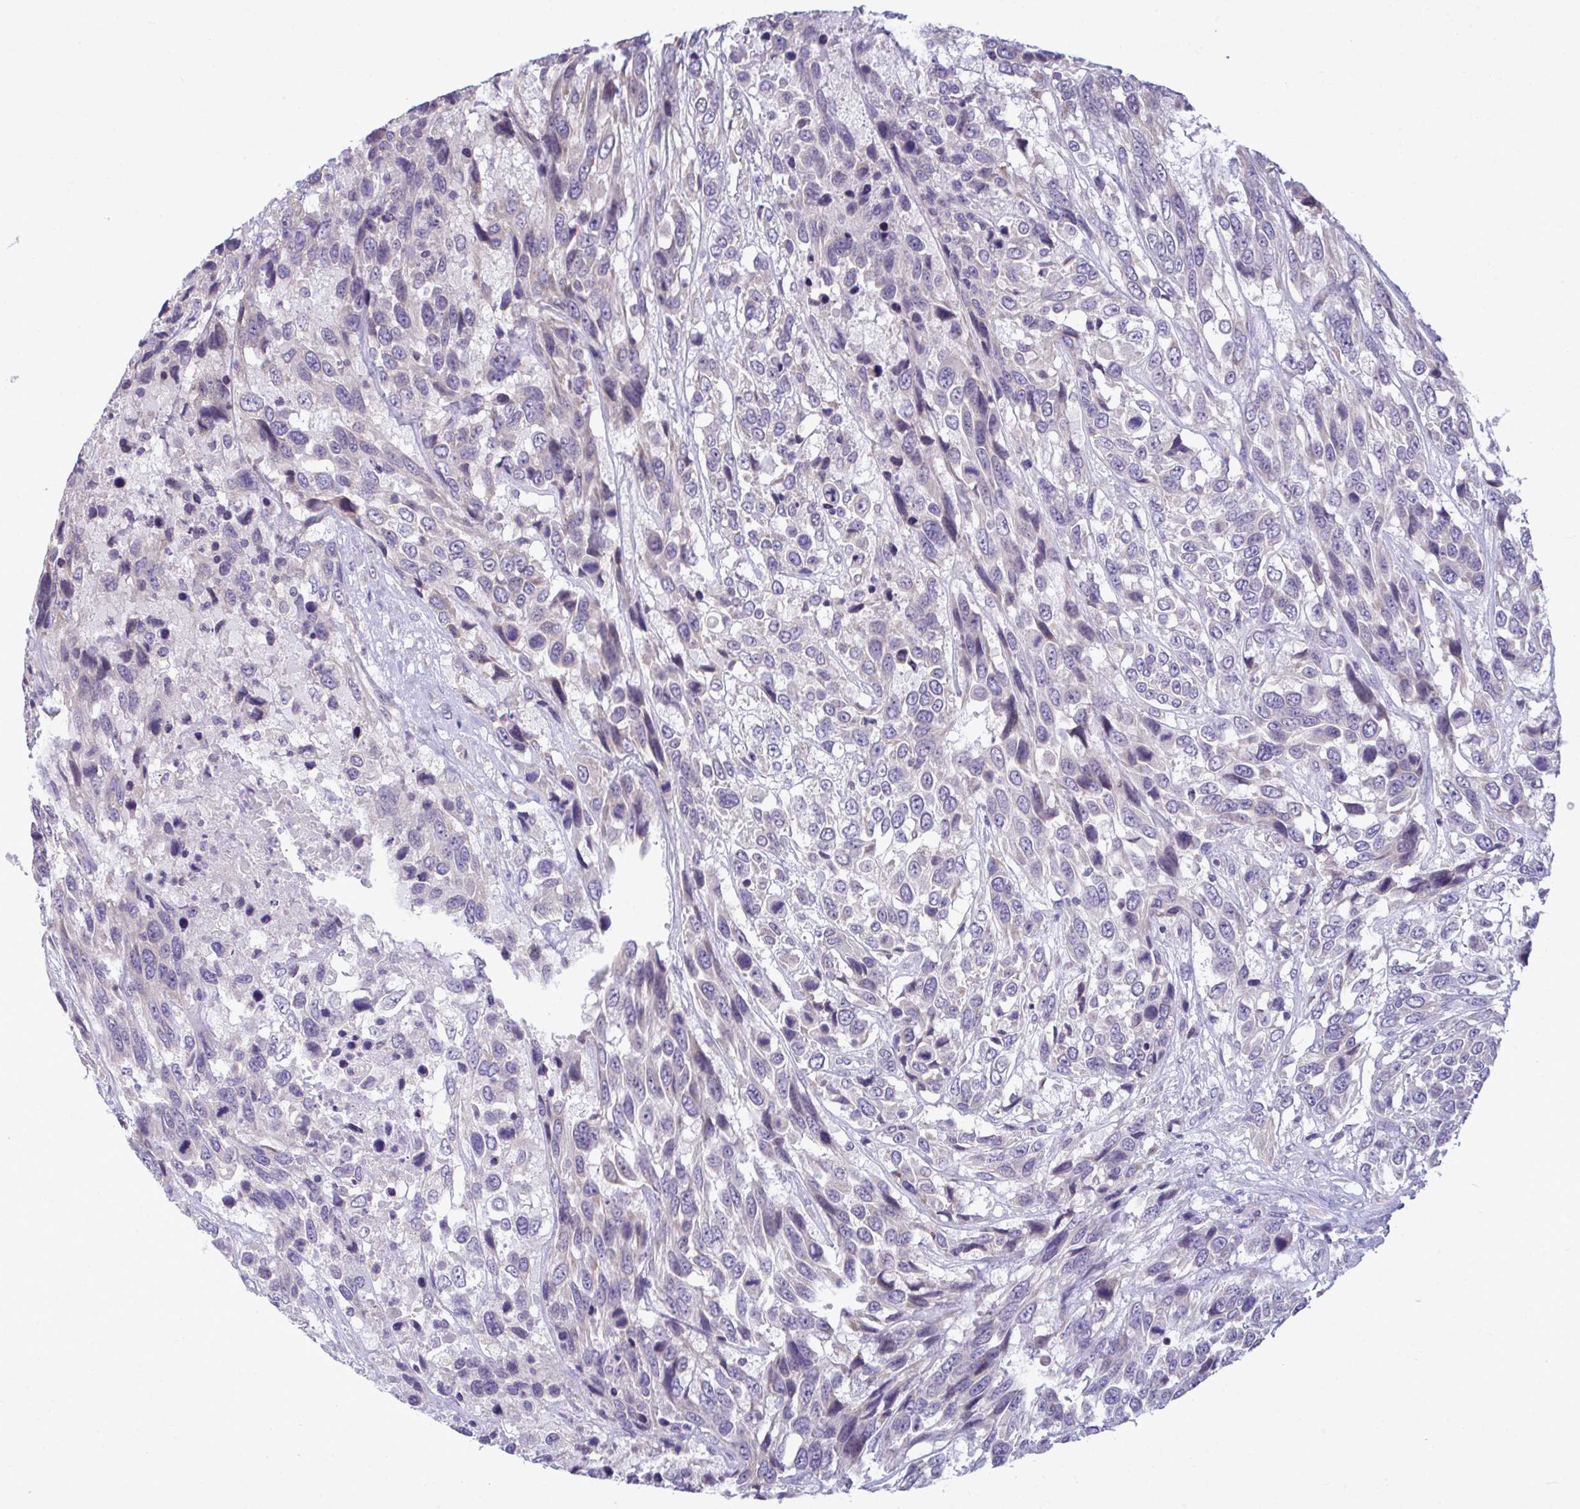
{"staining": {"intensity": "negative", "quantity": "none", "location": "none"}, "tissue": "urothelial cancer", "cell_type": "Tumor cells", "image_type": "cancer", "snomed": [{"axis": "morphology", "description": "Urothelial carcinoma, High grade"}, {"axis": "topography", "description": "Urinary bladder"}], "caption": "Immunohistochemistry image of human urothelial cancer stained for a protein (brown), which exhibits no expression in tumor cells.", "gene": "PIGK", "patient": {"sex": "female", "age": 70}}